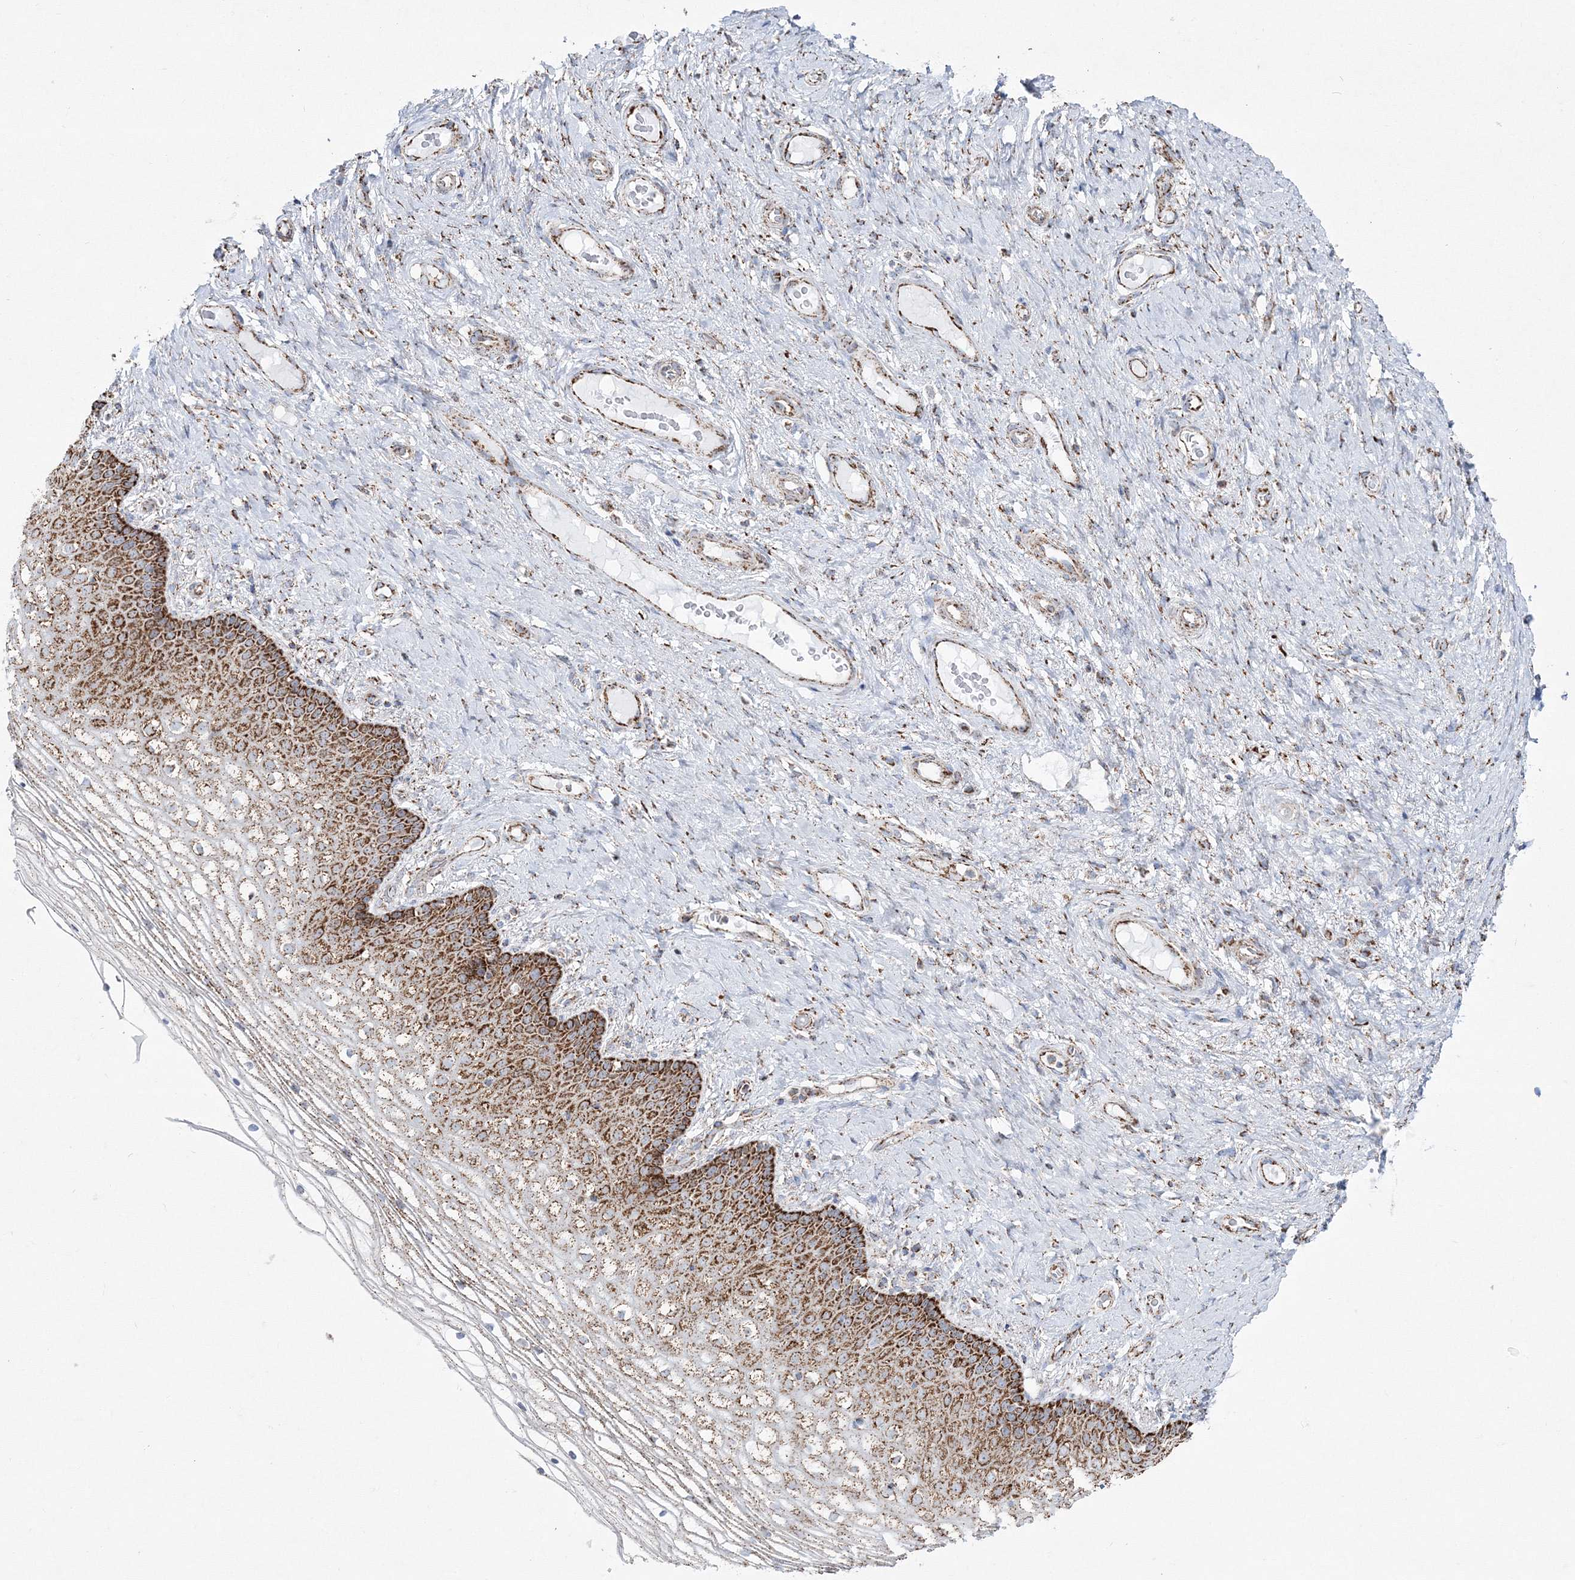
{"staining": {"intensity": "strong", "quantity": "25%-75%", "location": "cytoplasmic/membranous"}, "tissue": "vagina", "cell_type": "Squamous epithelial cells", "image_type": "normal", "snomed": [{"axis": "morphology", "description": "Normal tissue, NOS"}, {"axis": "topography", "description": "Vagina"}], "caption": "IHC (DAB (3,3'-diaminobenzidine)) staining of unremarkable vagina demonstrates strong cytoplasmic/membranous protein positivity in about 25%-75% of squamous epithelial cells. Using DAB (3,3'-diaminobenzidine) (brown) and hematoxylin (blue) stains, captured at high magnification using brightfield microscopy.", "gene": "HIBCH", "patient": {"sex": "female", "age": 60}}